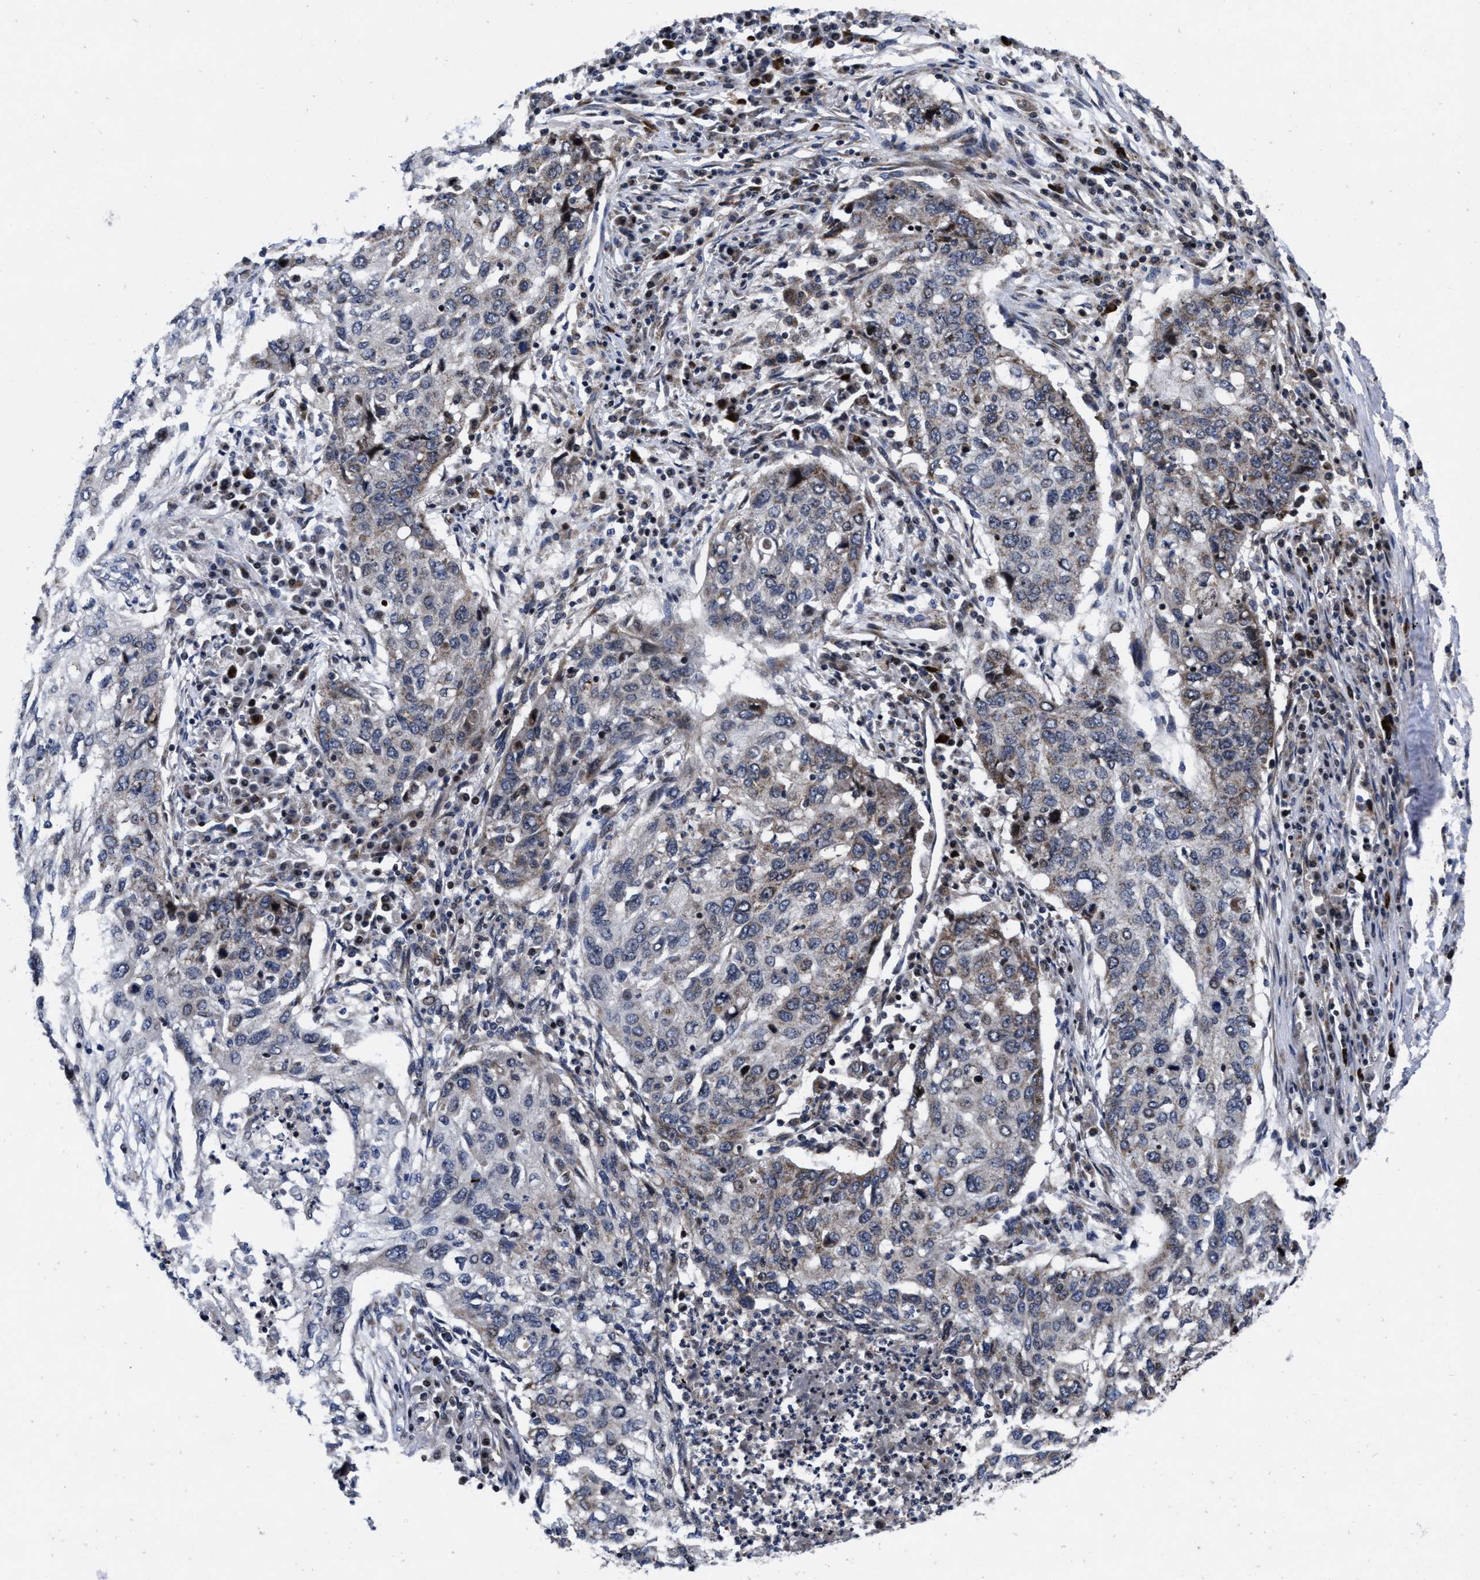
{"staining": {"intensity": "weak", "quantity": "<25%", "location": "cytoplasmic/membranous"}, "tissue": "lung cancer", "cell_type": "Tumor cells", "image_type": "cancer", "snomed": [{"axis": "morphology", "description": "Squamous cell carcinoma, NOS"}, {"axis": "topography", "description": "Lung"}], "caption": "The histopathology image exhibits no staining of tumor cells in squamous cell carcinoma (lung).", "gene": "MRPL50", "patient": {"sex": "female", "age": 63}}